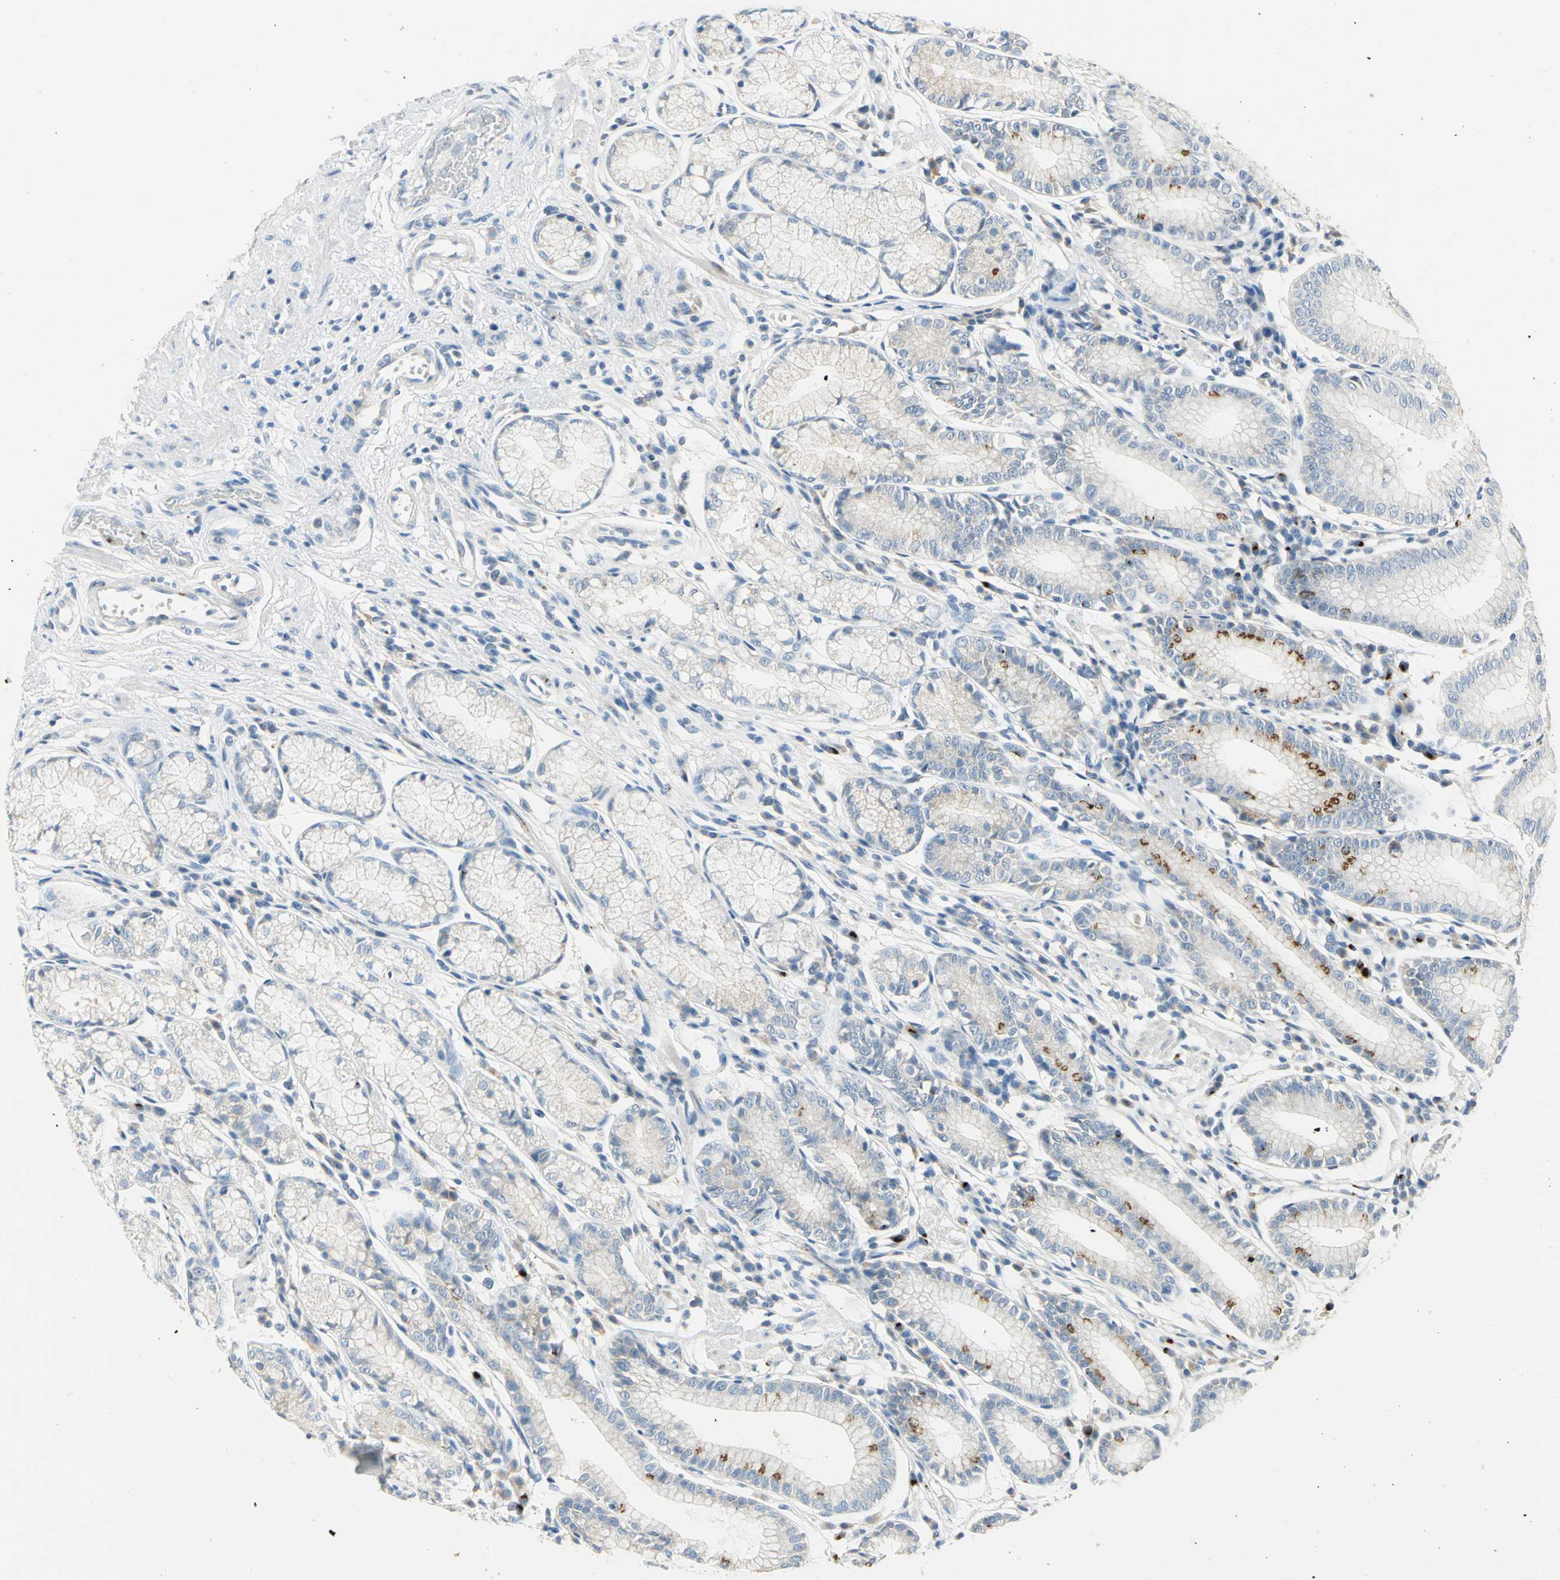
{"staining": {"intensity": "strong", "quantity": "<25%", "location": "cytoplasmic/membranous"}, "tissue": "stomach", "cell_type": "Glandular cells", "image_type": "normal", "snomed": [{"axis": "morphology", "description": "Normal tissue, NOS"}, {"axis": "morphology", "description": "Inflammation, NOS"}, {"axis": "topography", "description": "Stomach, lower"}], "caption": "The image shows immunohistochemical staining of unremarkable stomach. There is strong cytoplasmic/membranous positivity is identified in approximately <25% of glandular cells. (brown staining indicates protein expression, while blue staining denotes nuclei).", "gene": "GPR3", "patient": {"sex": "male", "age": 59}}